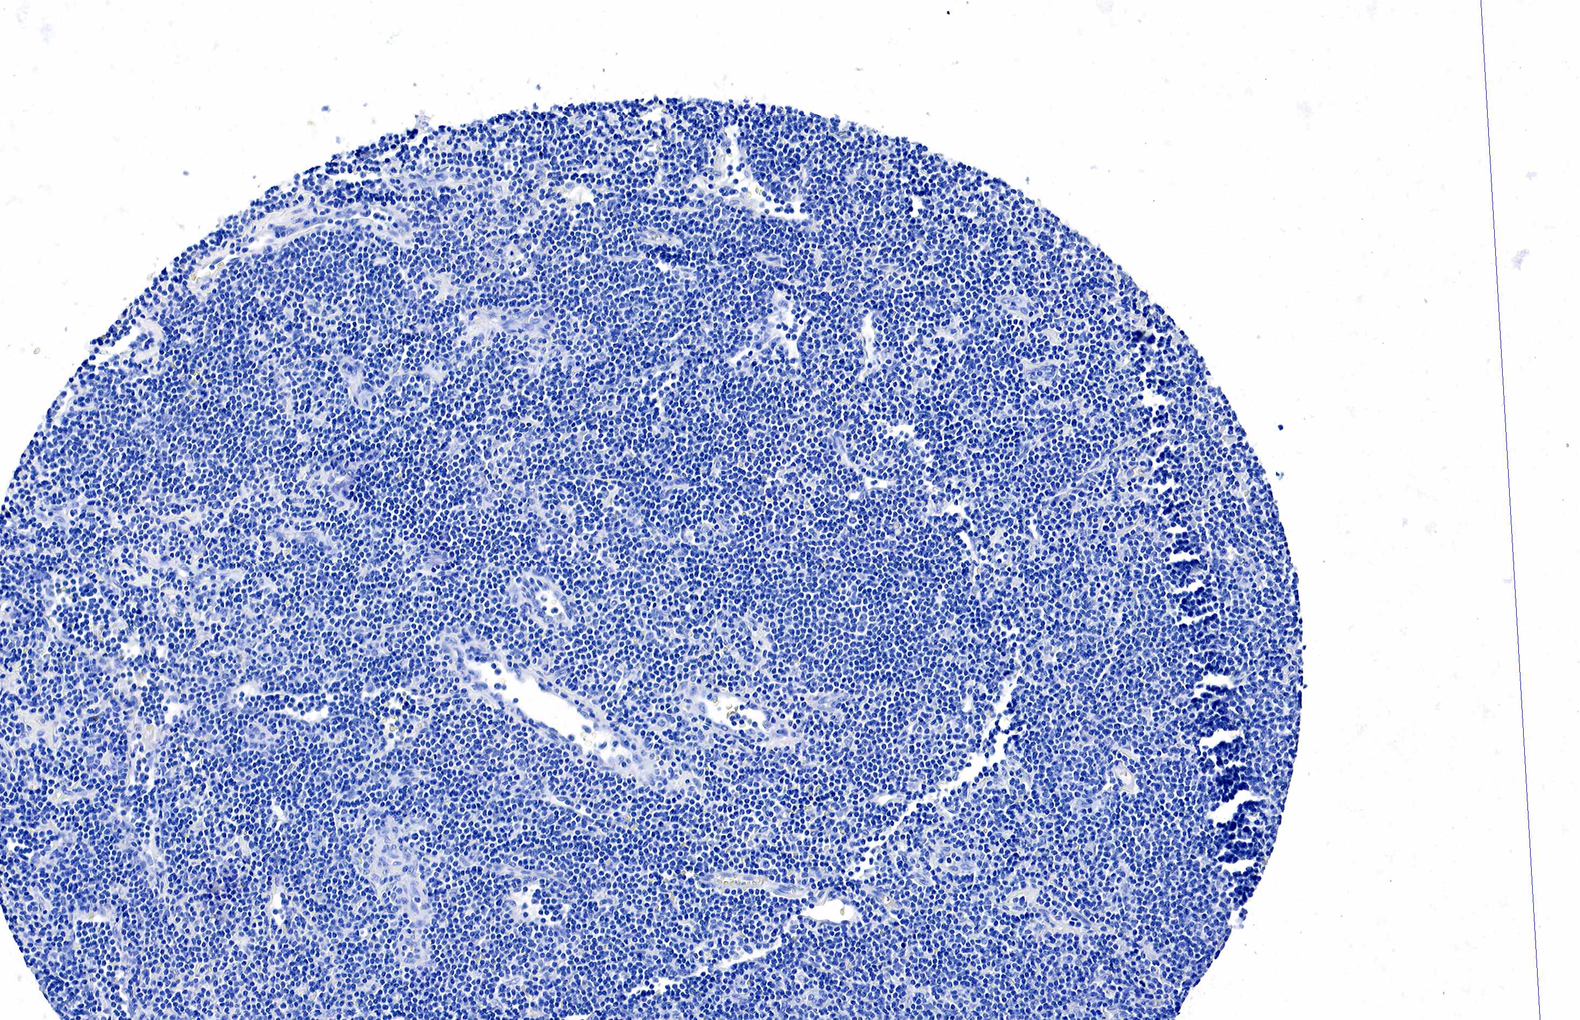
{"staining": {"intensity": "negative", "quantity": "none", "location": "none"}, "tissue": "lymphoma", "cell_type": "Tumor cells", "image_type": "cancer", "snomed": [{"axis": "morphology", "description": "Malignant lymphoma, non-Hodgkin's type, Low grade"}, {"axis": "topography", "description": "Lymph node"}], "caption": "A high-resolution photomicrograph shows immunohistochemistry staining of lymphoma, which displays no significant positivity in tumor cells.", "gene": "ACP3", "patient": {"sex": "male", "age": 65}}